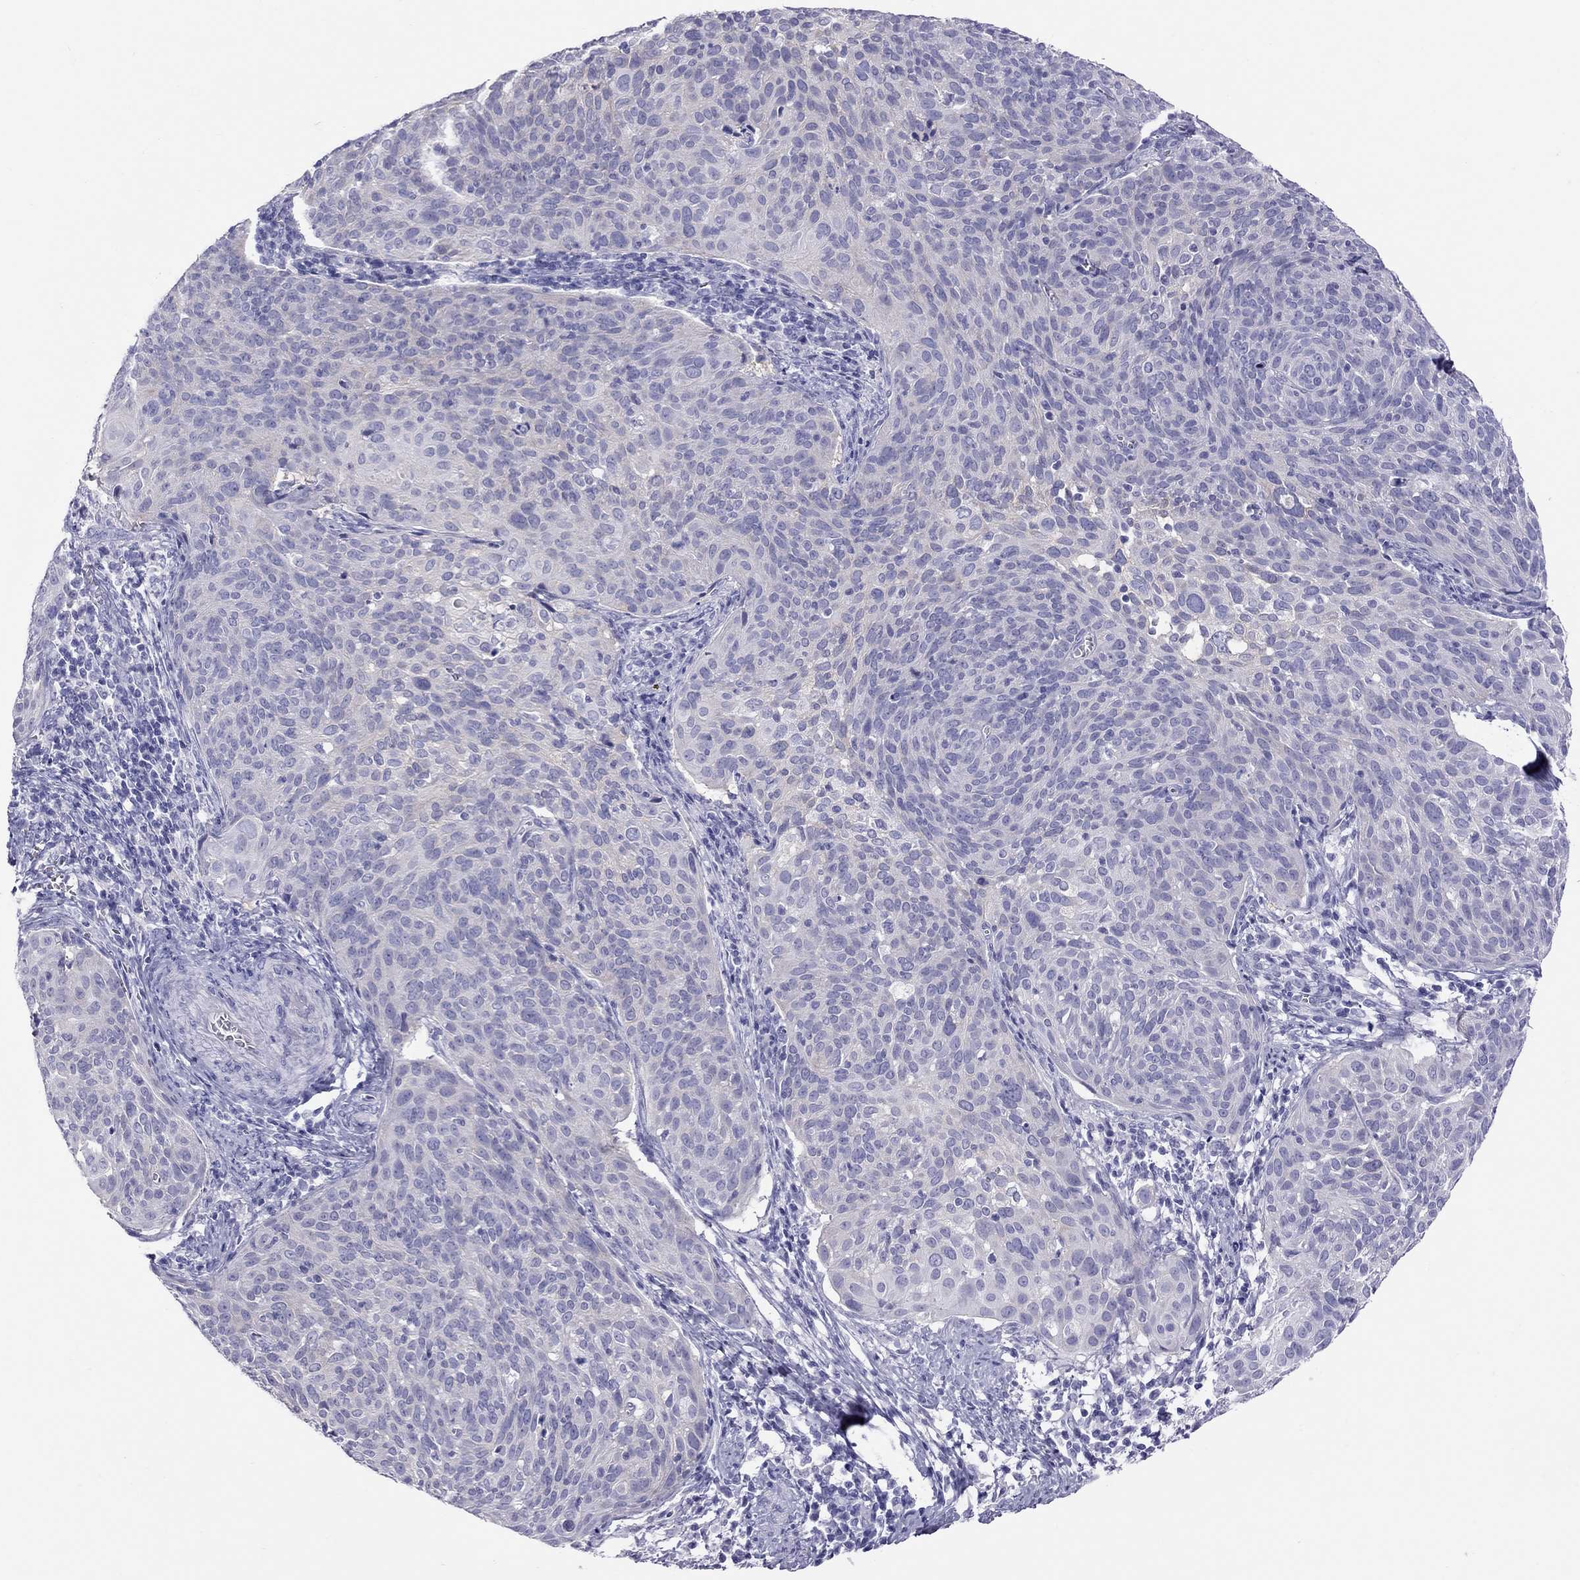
{"staining": {"intensity": "negative", "quantity": "none", "location": "none"}, "tissue": "cervical cancer", "cell_type": "Tumor cells", "image_type": "cancer", "snomed": [{"axis": "morphology", "description": "Squamous cell carcinoma, NOS"}, {"axis": "topography", "description": "Cervix"}], "caption": "High magnification brightfield microscopy of cervical squamous cell carcinoma stained with DAB (3,3'-diaminobenzidine) (brown) and counterstained with hematoxylin (blue): tumor cells show no significant expression.", "gene": "PSMB11", "patient": {"sex": "female", "age": 39}}